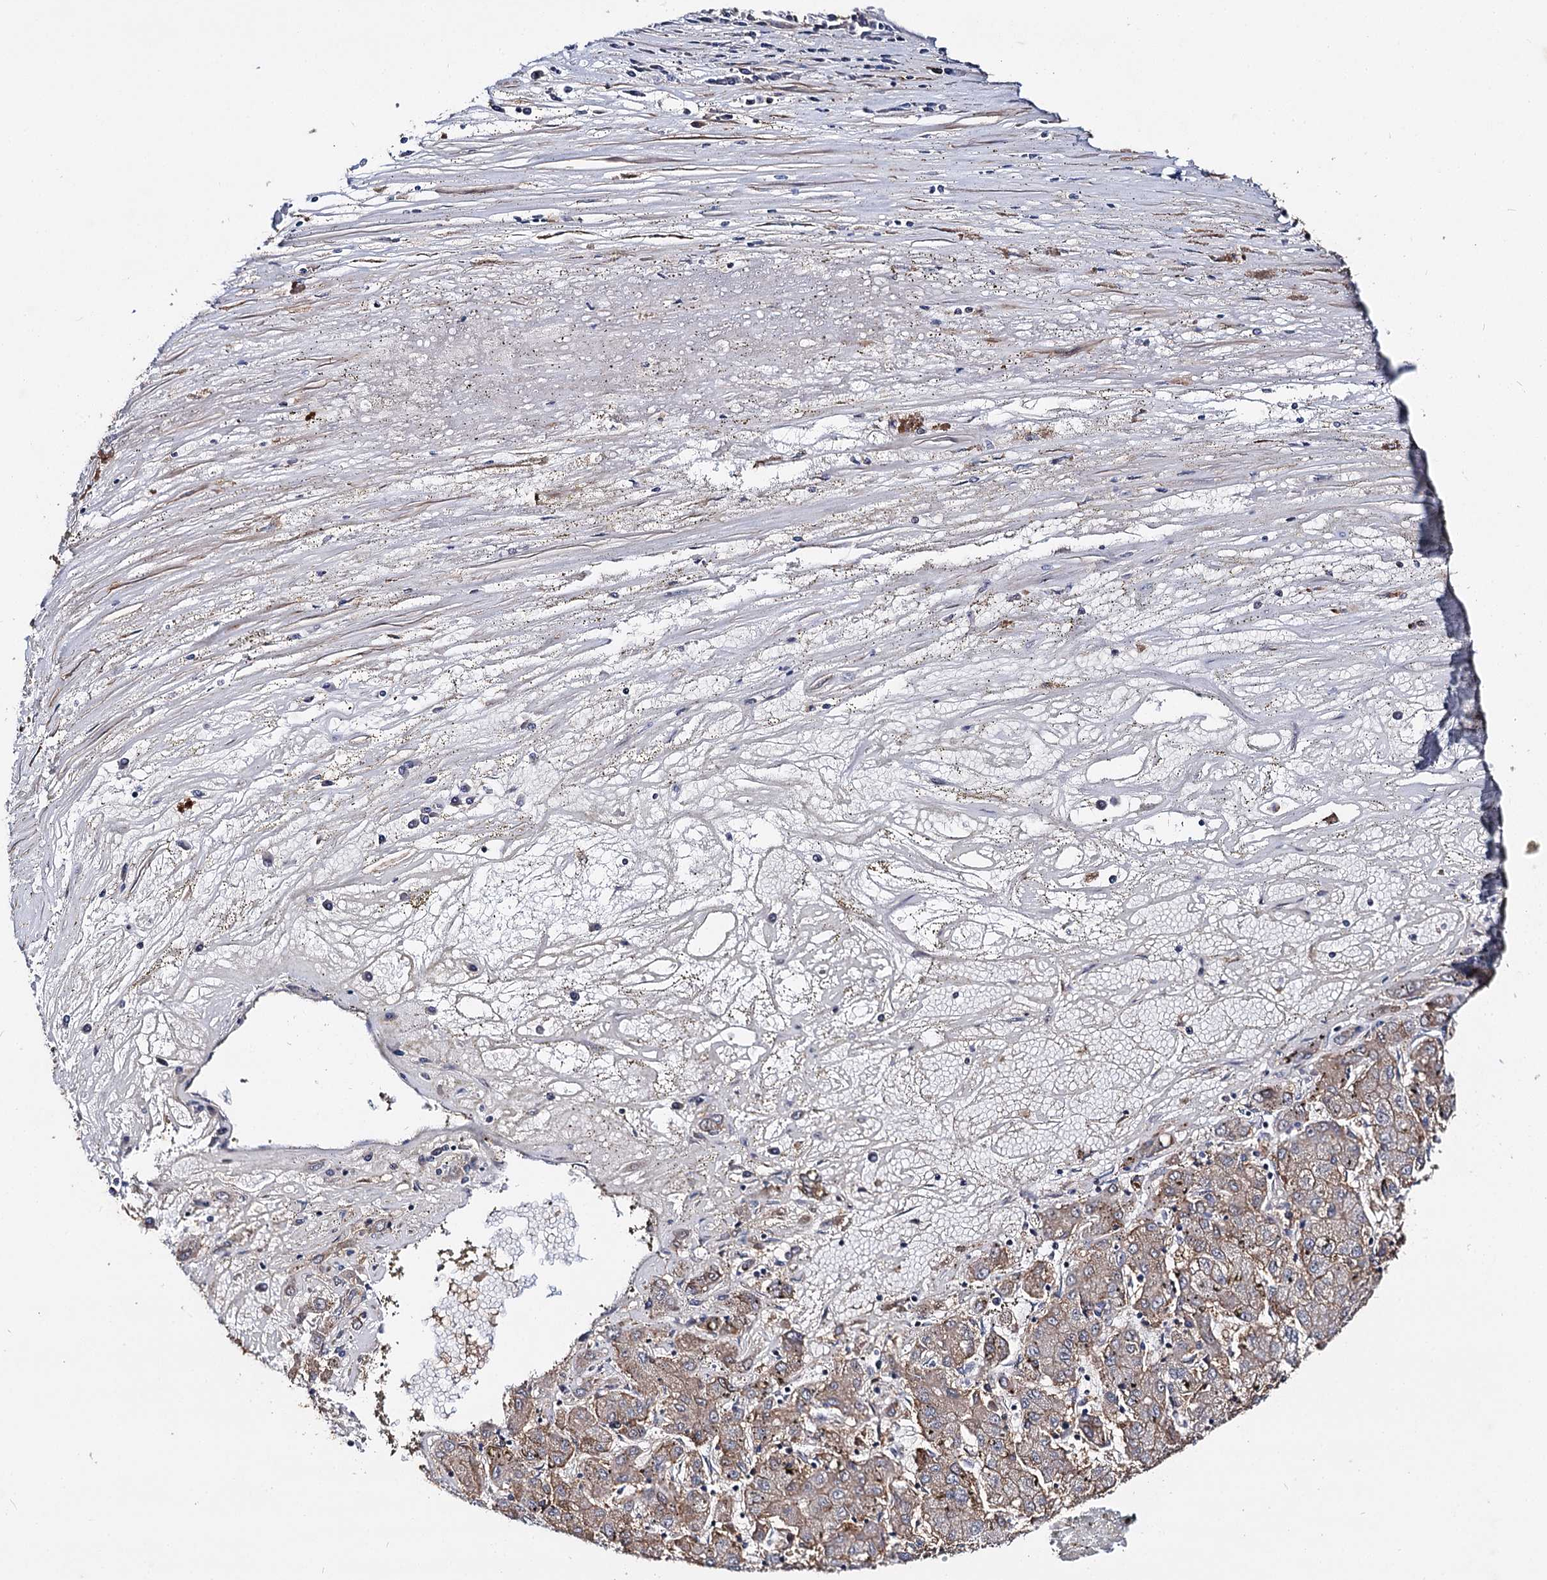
{"staining": {"intensity": "weak", "quantity": "25%-75%", "location": "cytoplasmic/membranous"}, "tissue": "liver cancer", "cell_type": "Tumor cells", "image_type": "cancer", "snomed": [{"axis": "morphology", "description": "Carcinoma, Hepatocellular, NOS"}, {"axis": "topography", "description": "Liver"}], "caption": "Protein staining by immunohistochemistry displays weak cytoplasmic/membranous staining in approximately 25%-75% of tumor cells in liver cancer (hepatocellular carcinoma).", "gene": "SUPT20H", "patient": {"sex": "male", "age": 72}}